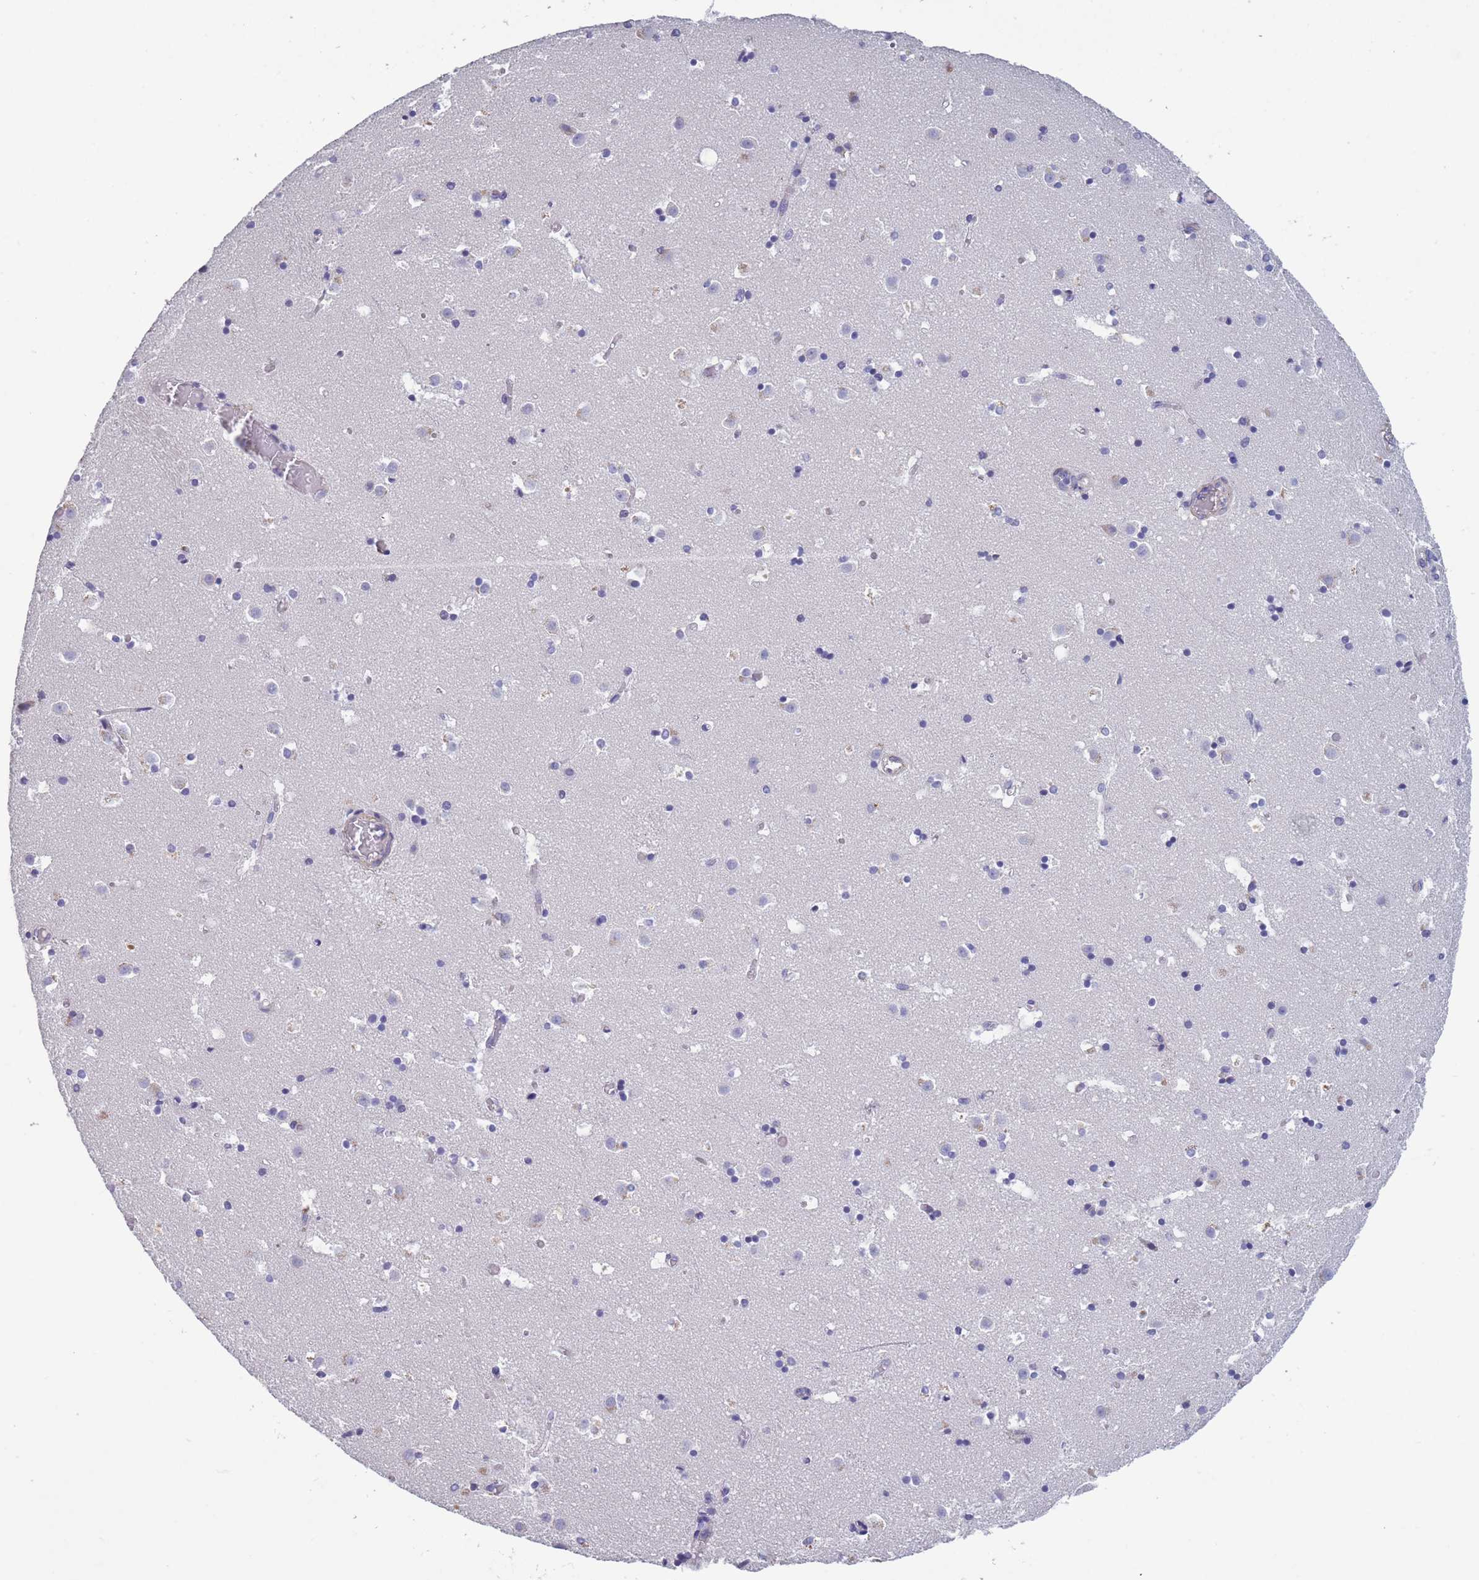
{"staining": {"intensity": "negative", "quantity": "none", "location": "none"}, "tissue": "caudate", "cell_type": "Glial cells", "image_type": "normal", "snomed": [{"axis": "morphology", "description": "Normal tissue, NOS"}, {"axis": "topography", "description": "Lateral ventricle wall"}], "caption": "There is no significant staining in glial cells of caudate. (Brightfield microscopy of DAB immunohistochemistry at high magnification).", "gene": "OR4C5", "patient": {"sex": "male", "age": 25}}